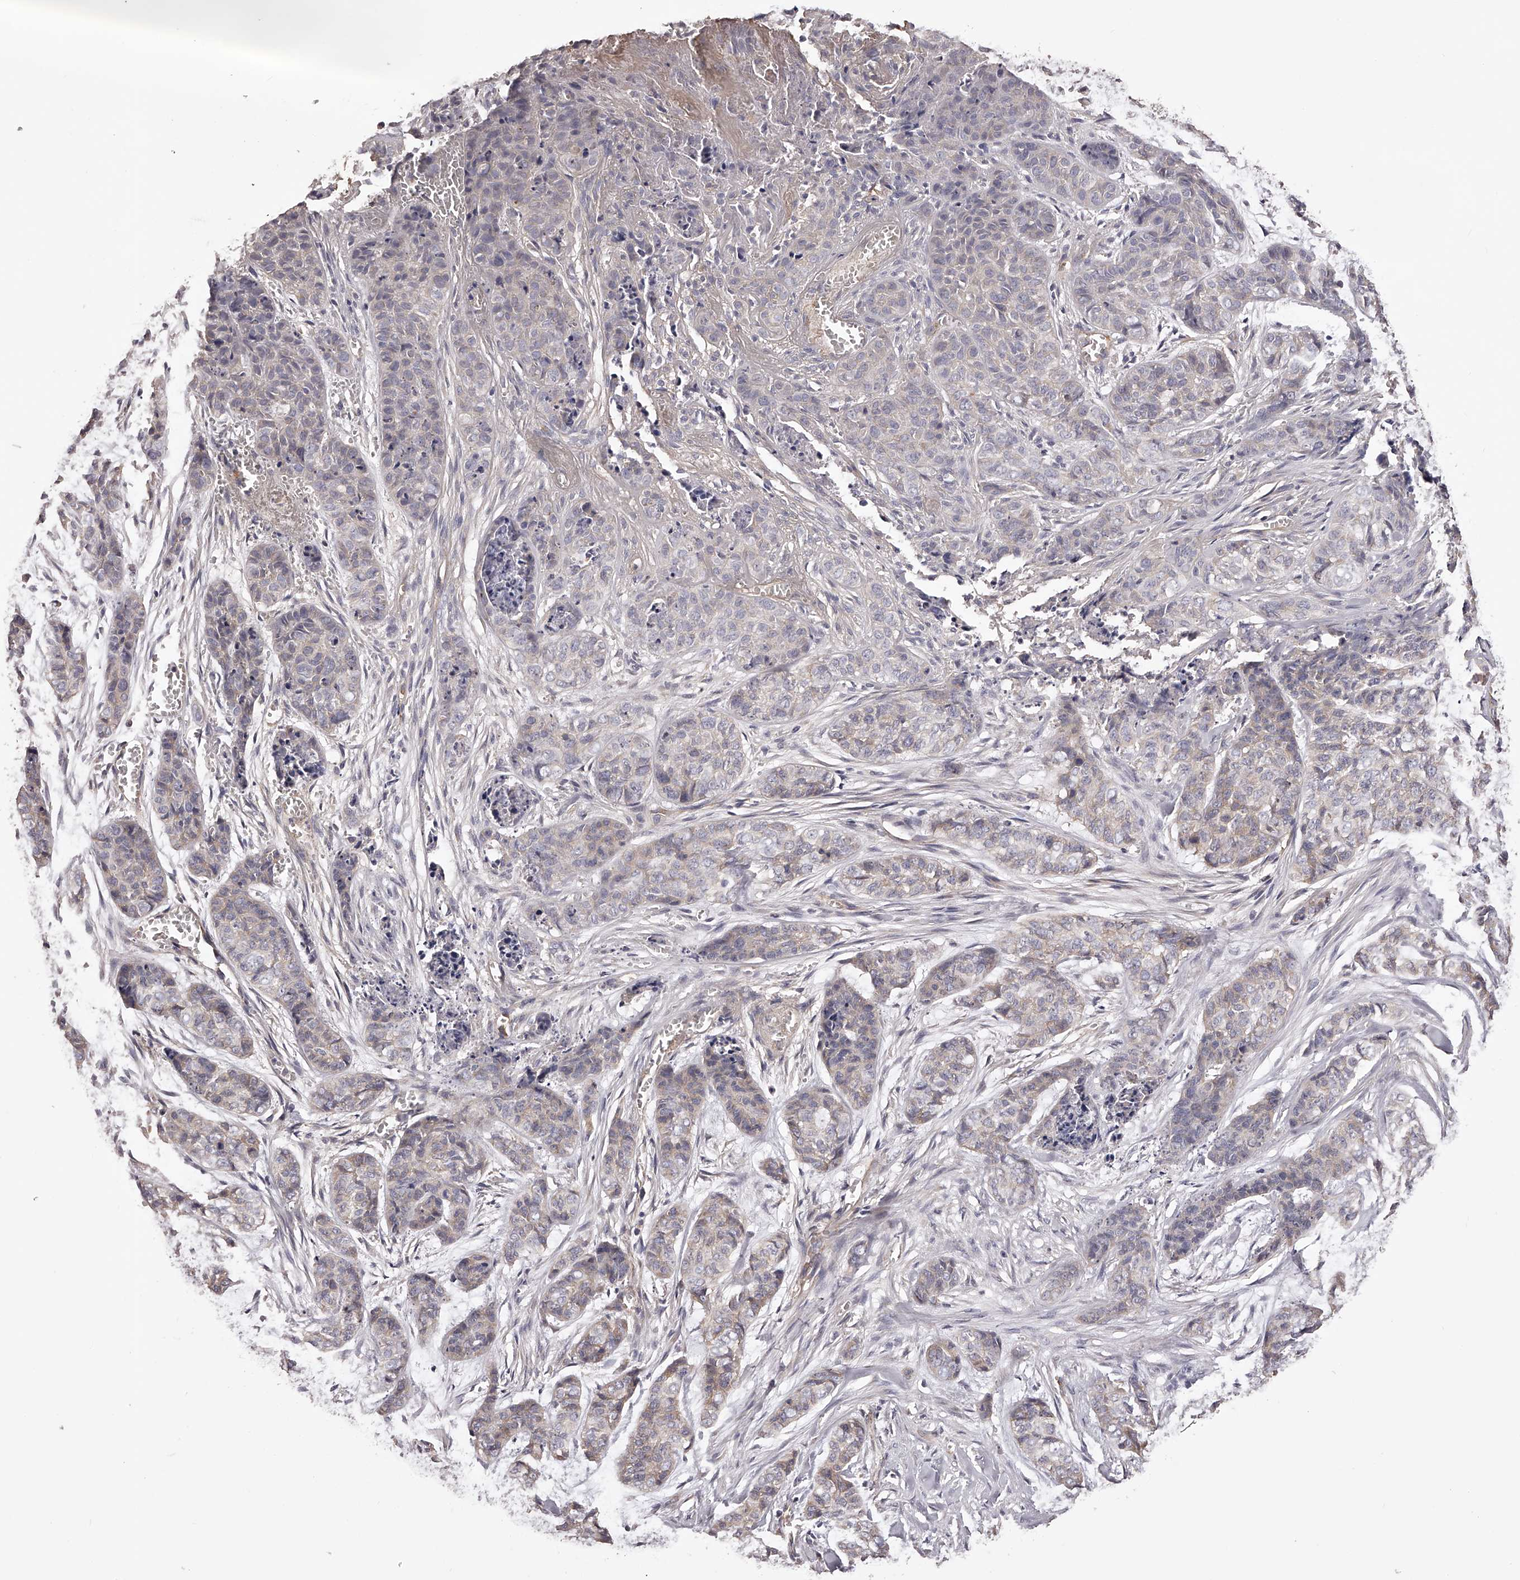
{"staining": {"intensity": "weak", "quantity": "<25%", "location": "cytoplasmic/membranous"}, "tissue": "skin cancer", "cell_type": "Tumor cells", "image_type": "cancer", "snomed": [{"axis": "morphology", "description": "Basal cell carcinoma"}, {"axis": "topography", "description": "Skin"}], "caption": "Immunohistochemical staining of skin cancer shows no significant staining in tumor cells. (Immunohistochemistry (ihc), brightfield microscopy, high magnification).", "gene": "LTV1", "patient": {"sex": "female", "age": 64}}